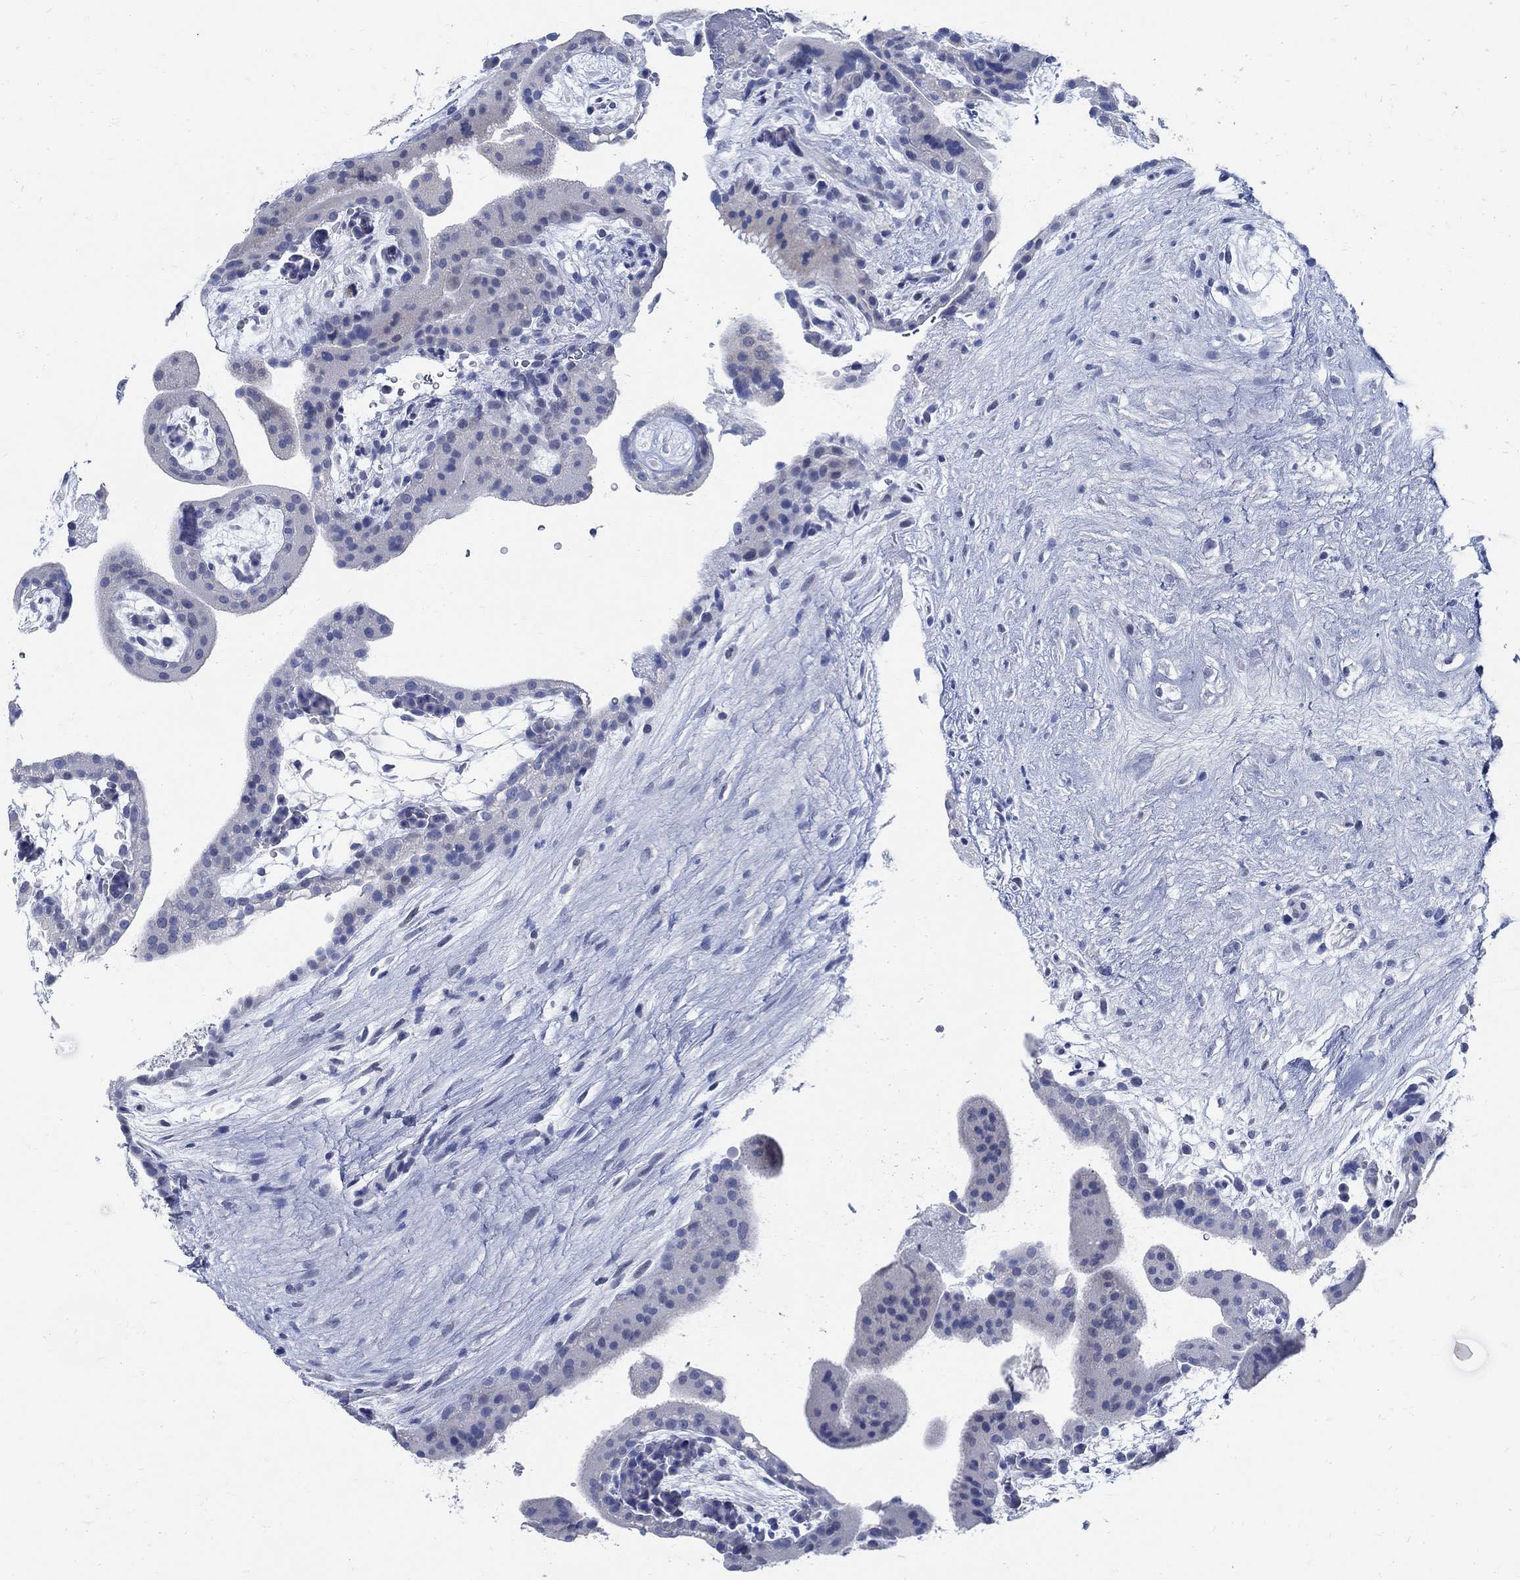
{"staining": {"intensity": "negative", "quantity": "none", "location": "none"}, "tissue": "placenta", "cell_type": "Decidual cells", "image_type": "normal", "snomed": [{"axis": "morphology", "description": "Normal tissue, NOS"}, {"axis": "topography", "description": "Placenta"}], "caption": "IHC histopathology image of normal human placenta stained for a protein (brown), which displays no positivity in decidual cells.", "gene": "CAMK2N1", "patient": {"sex": "female", "age": 19}}